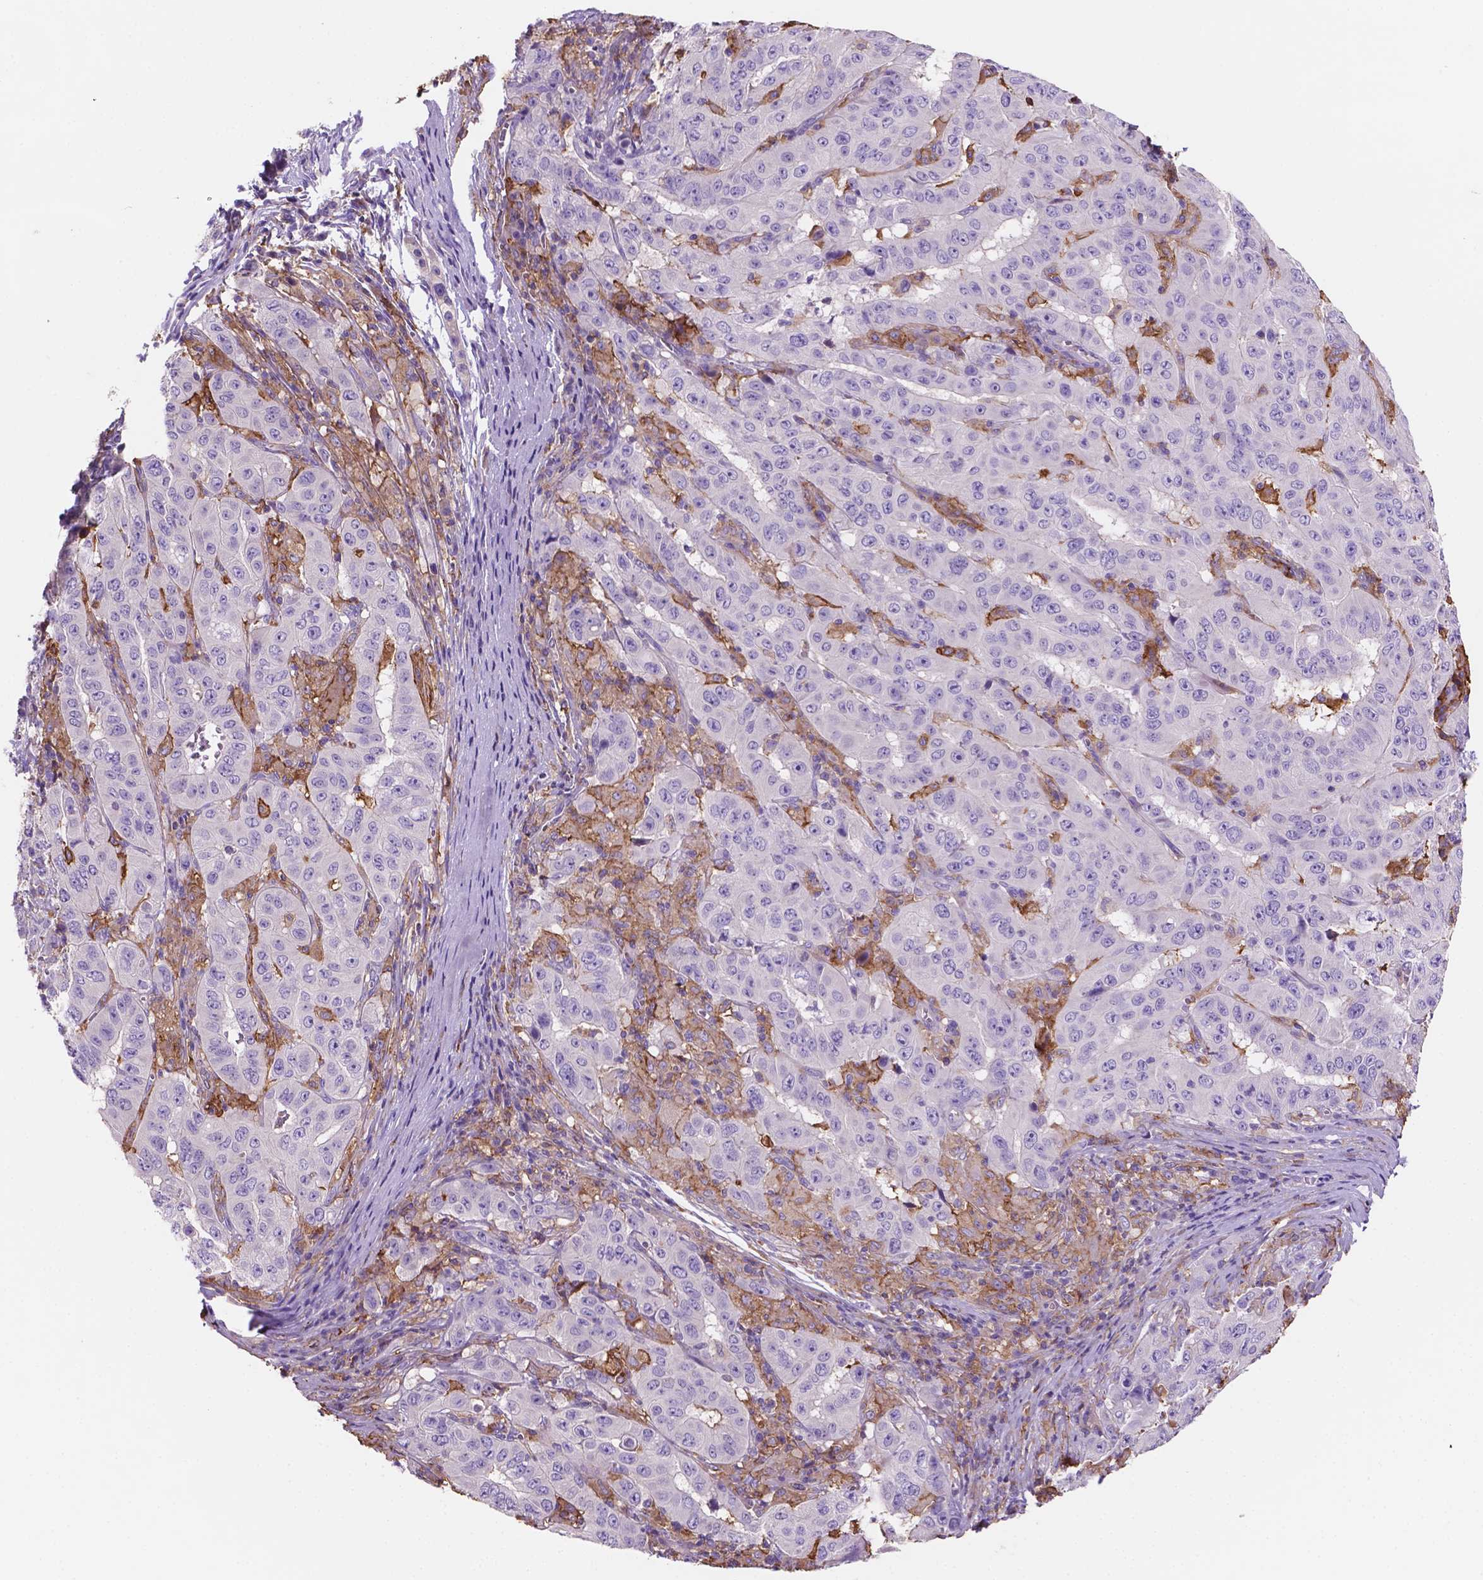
{"staining": {"intensity": "negative", "quantity": "none", "location": "none"}, "tissue": "pancreatic cancer", "cell_type": "Tumor cells", "image_type": "cancer", "snomed": [{"axis": "morphology", "description": "Adenocarcinoma, NOS"}, {"axis": "topography", "description": "Pancreas"}], "caption": "Tumor cells show no significant protein expression in pancreatic cancer.", "gene": "MKRN2OS", "patient": {"sex": "male", "age": 63}}